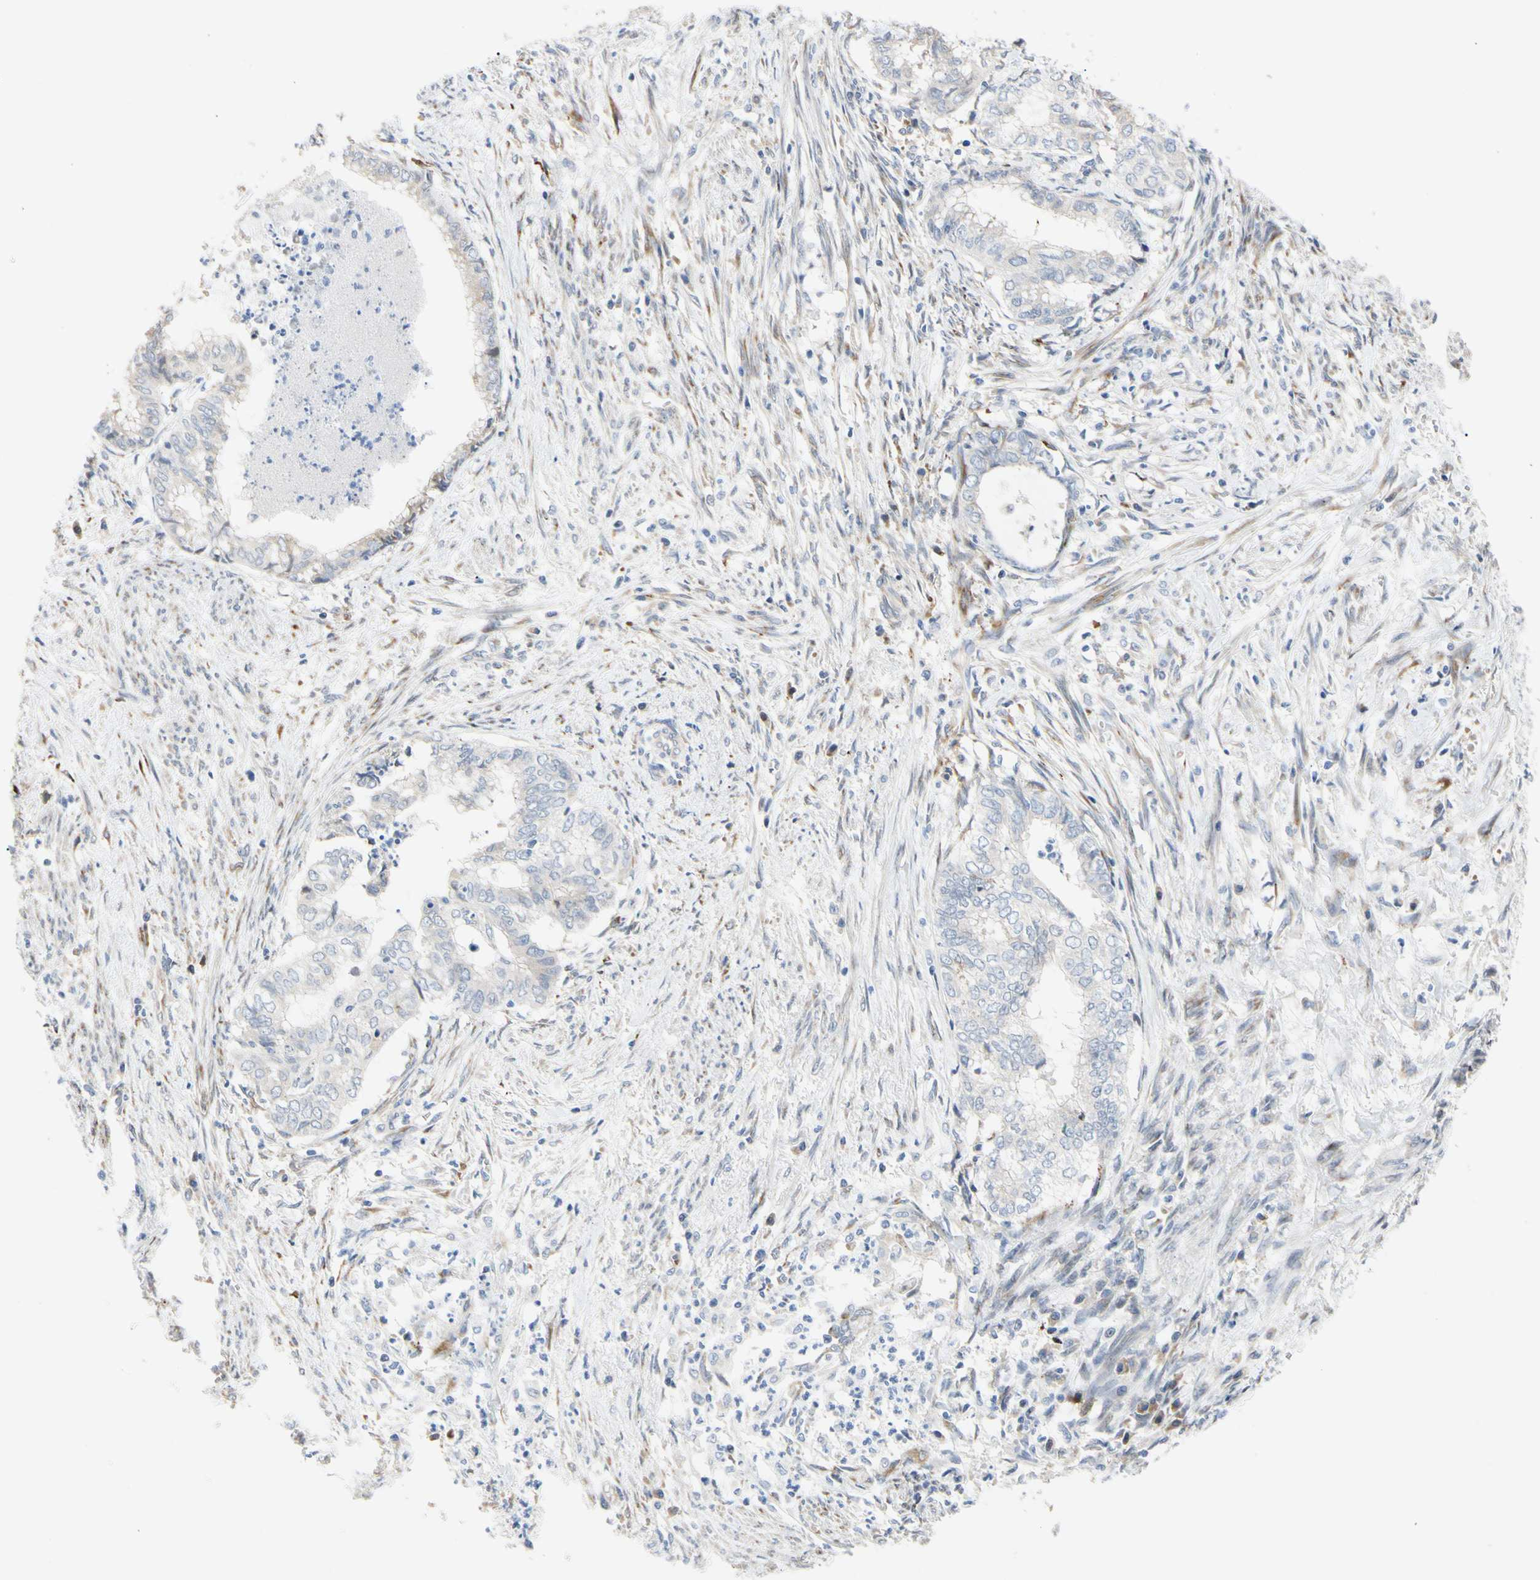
{"staining": {"intensity": "negative", "quantity": "none", "location": "none"}, "tissue": "endometrial cancer", "cell_type": "Tumor cells", "image_type": "cancer", "snomed": [{"axis": "morphology", "description": "Necrosis, NOS"}, {"axis": "morphology", "description": "Adenocarcinoma, NOS"}, {"axis": "topography", "description": "Endometrium"}], "caption": "An immunohistochemistry histopathology image of endometrial cancer (adenocarcinoma) is shown. There is no staining in tumor cells of endometrial cancer (adenocarcinoma).", "gene": "ZNF236", "patient": {"sex": "female", "age": 79}}